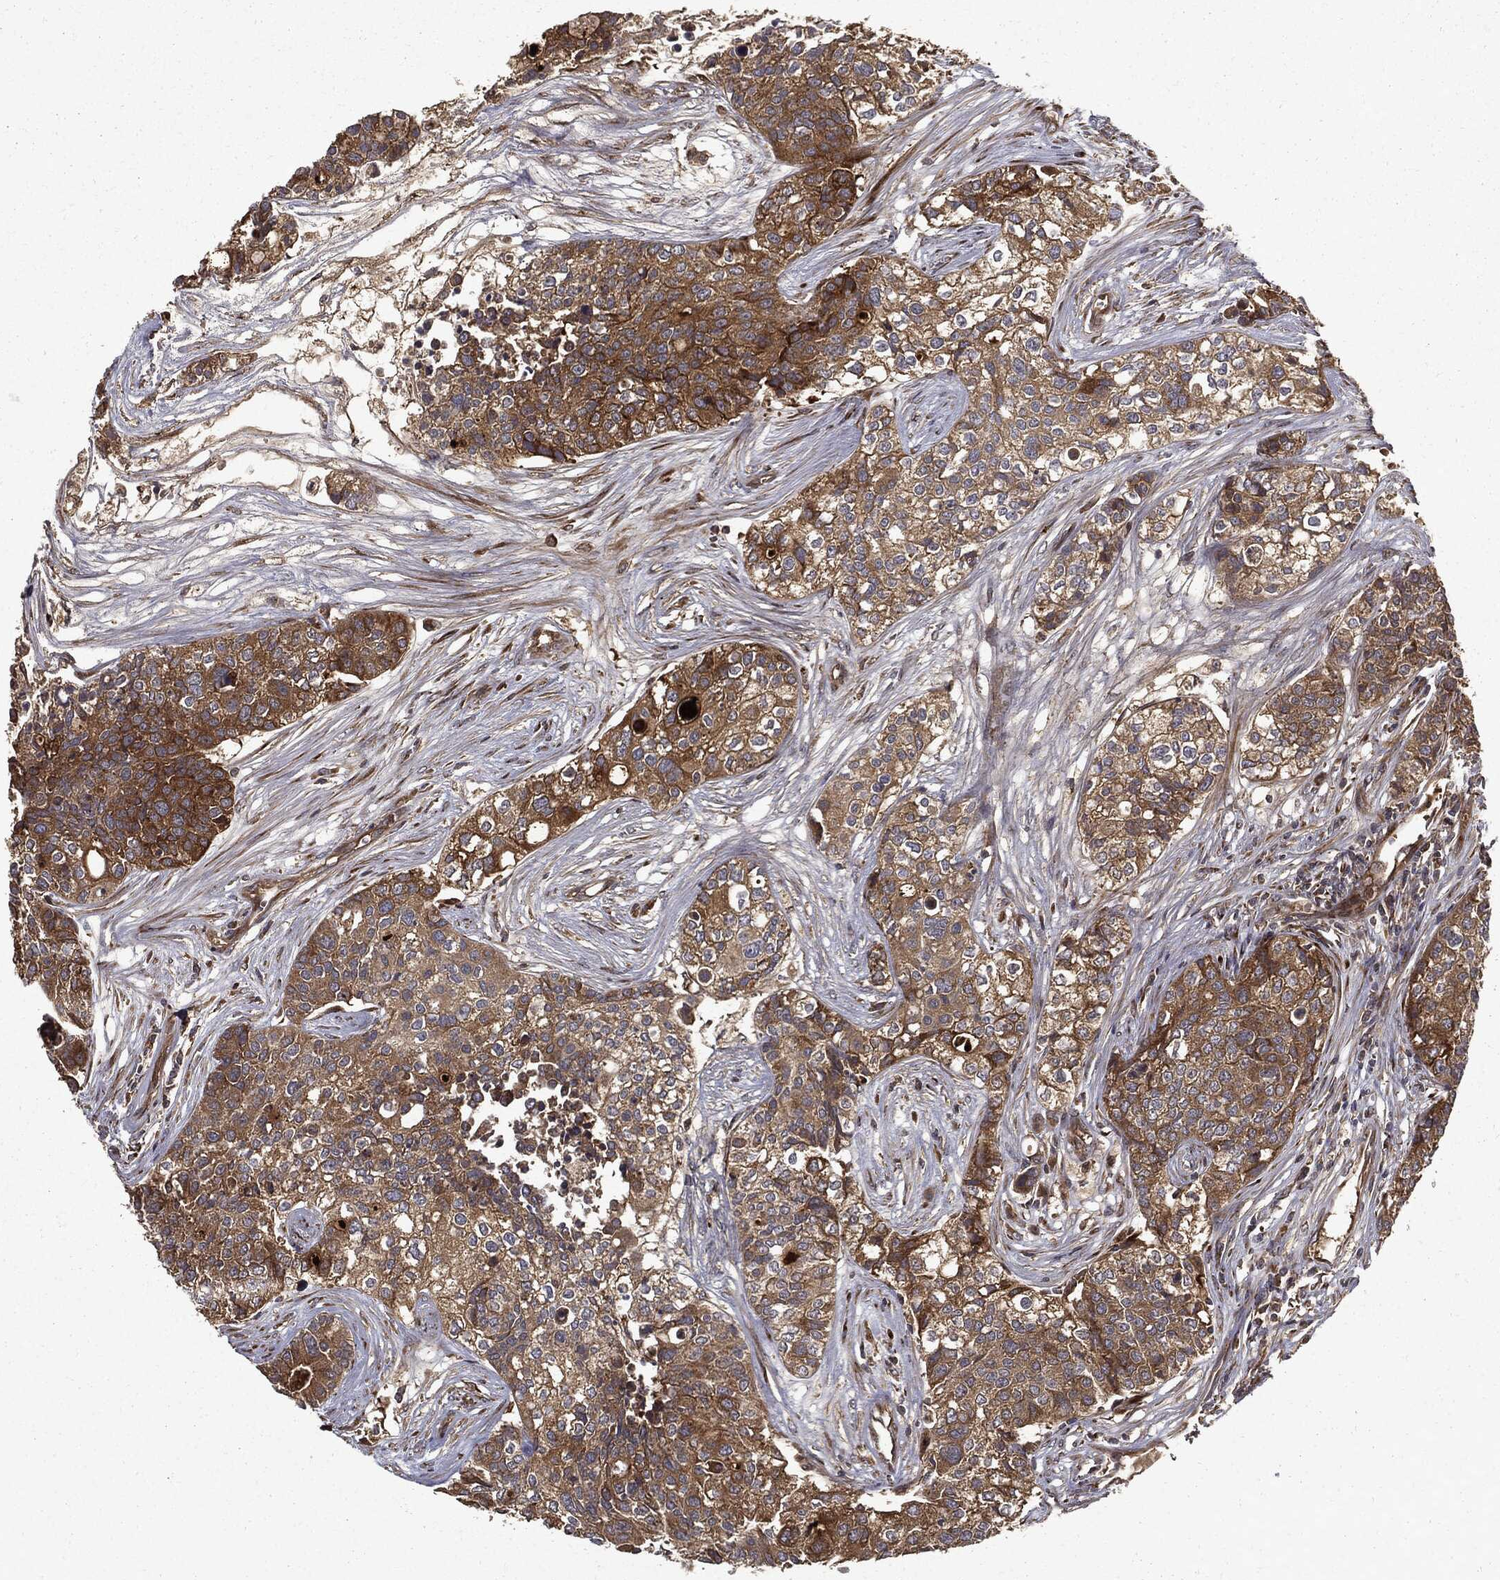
{"staining": {"intensity": "moderate", "quantity": ">75%", "location": "cytoplasmic/membranous"}, "tissue": "carcinoid", "cell_type": "Tumor cells", "image_type": "cancer", "snomed": [{"axis": "morphology", "description": "Carcinoid, malignant, NOS"}, {"axis": "topography", "description": "Colon"}], "caption": "Brown immunohistochemical staining in malignant carcinoid reveals moderate cytoplasmic/membranous expression in approximately >75% of tumor cells.", "gene": "HTT", "patient": {"sex": "male", "age": 81}}